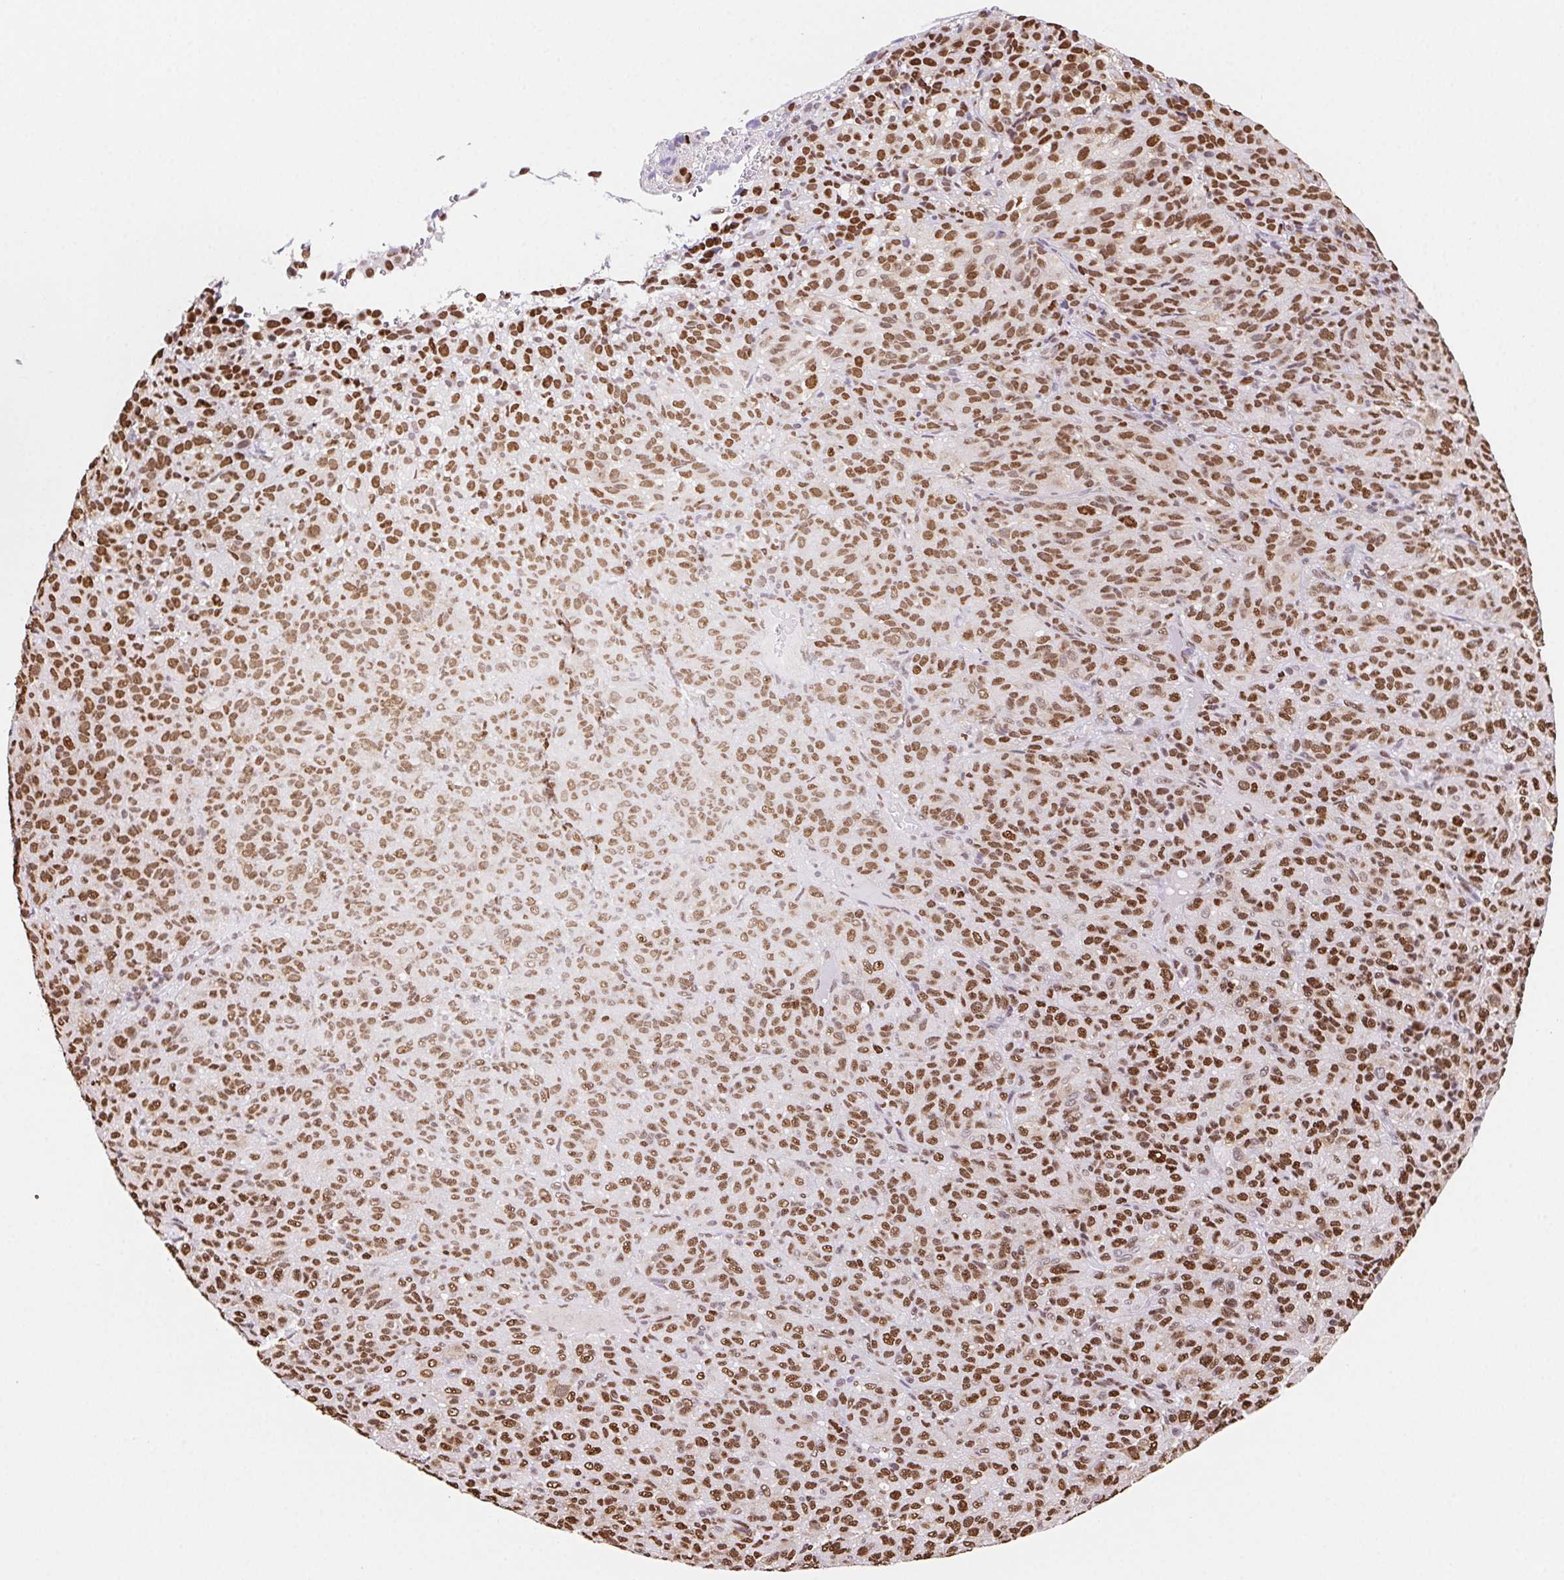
{"staining": {"intensity": "moderate", "quantity": ">75%", "location": "nuclear"}, "tissue": "melanoma", "cell_type": "Tumor cells", "image_type": "cancer", "snomed": [{"axis": "morphology", "description": "Malignant melanoma, Metastatic site"}, {"axis": "topography", "description": "Brain"}], "caption": "Melanoma stained for a protein displays moderate nuclear positivity in tumor cells.", "gene": "SET", "patient": {"sex": "female", "age": 56}}